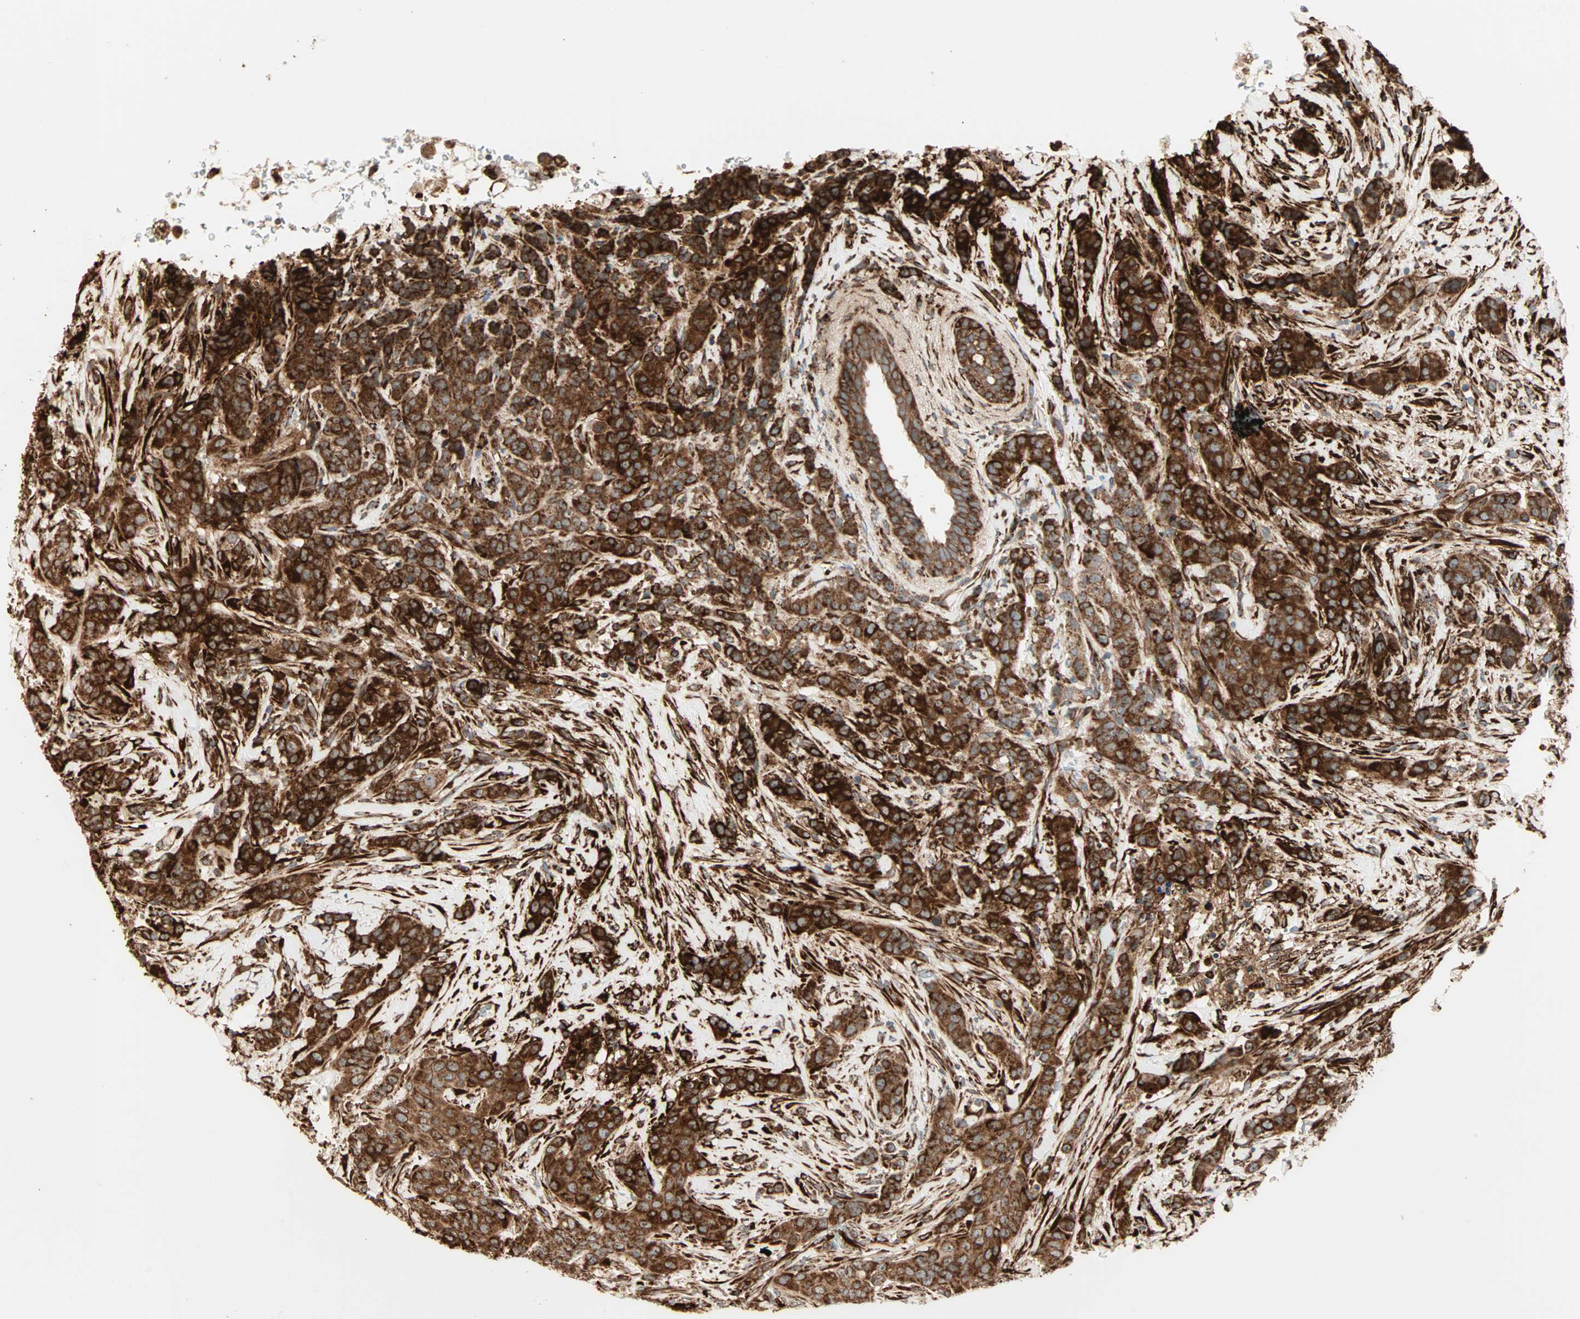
{"staining": {"intensity": "strong", "quantity": ">75%", "location": "cytoplasmic/membranous"}, "tissue": "breast cancer", "cell_type": "Tumor cells", "image_type": "cancer", "snomed": [{"axis": "morphology", "description": "Duct carcinoma"}, {"axis": "topography", "description": "Breast"}], "caption": "High-magnification brightfield microscopy of breast cancer (intraductal carcinoma) stained with DAB (brown) and counterstained with hematoxylin (blue). tumor cells exhibit strong cytoplasmic/membranous positivity is seen in about>75% of cells.", "gene": "P4HA1", "patient": {"sex": "female", "age": 40}}